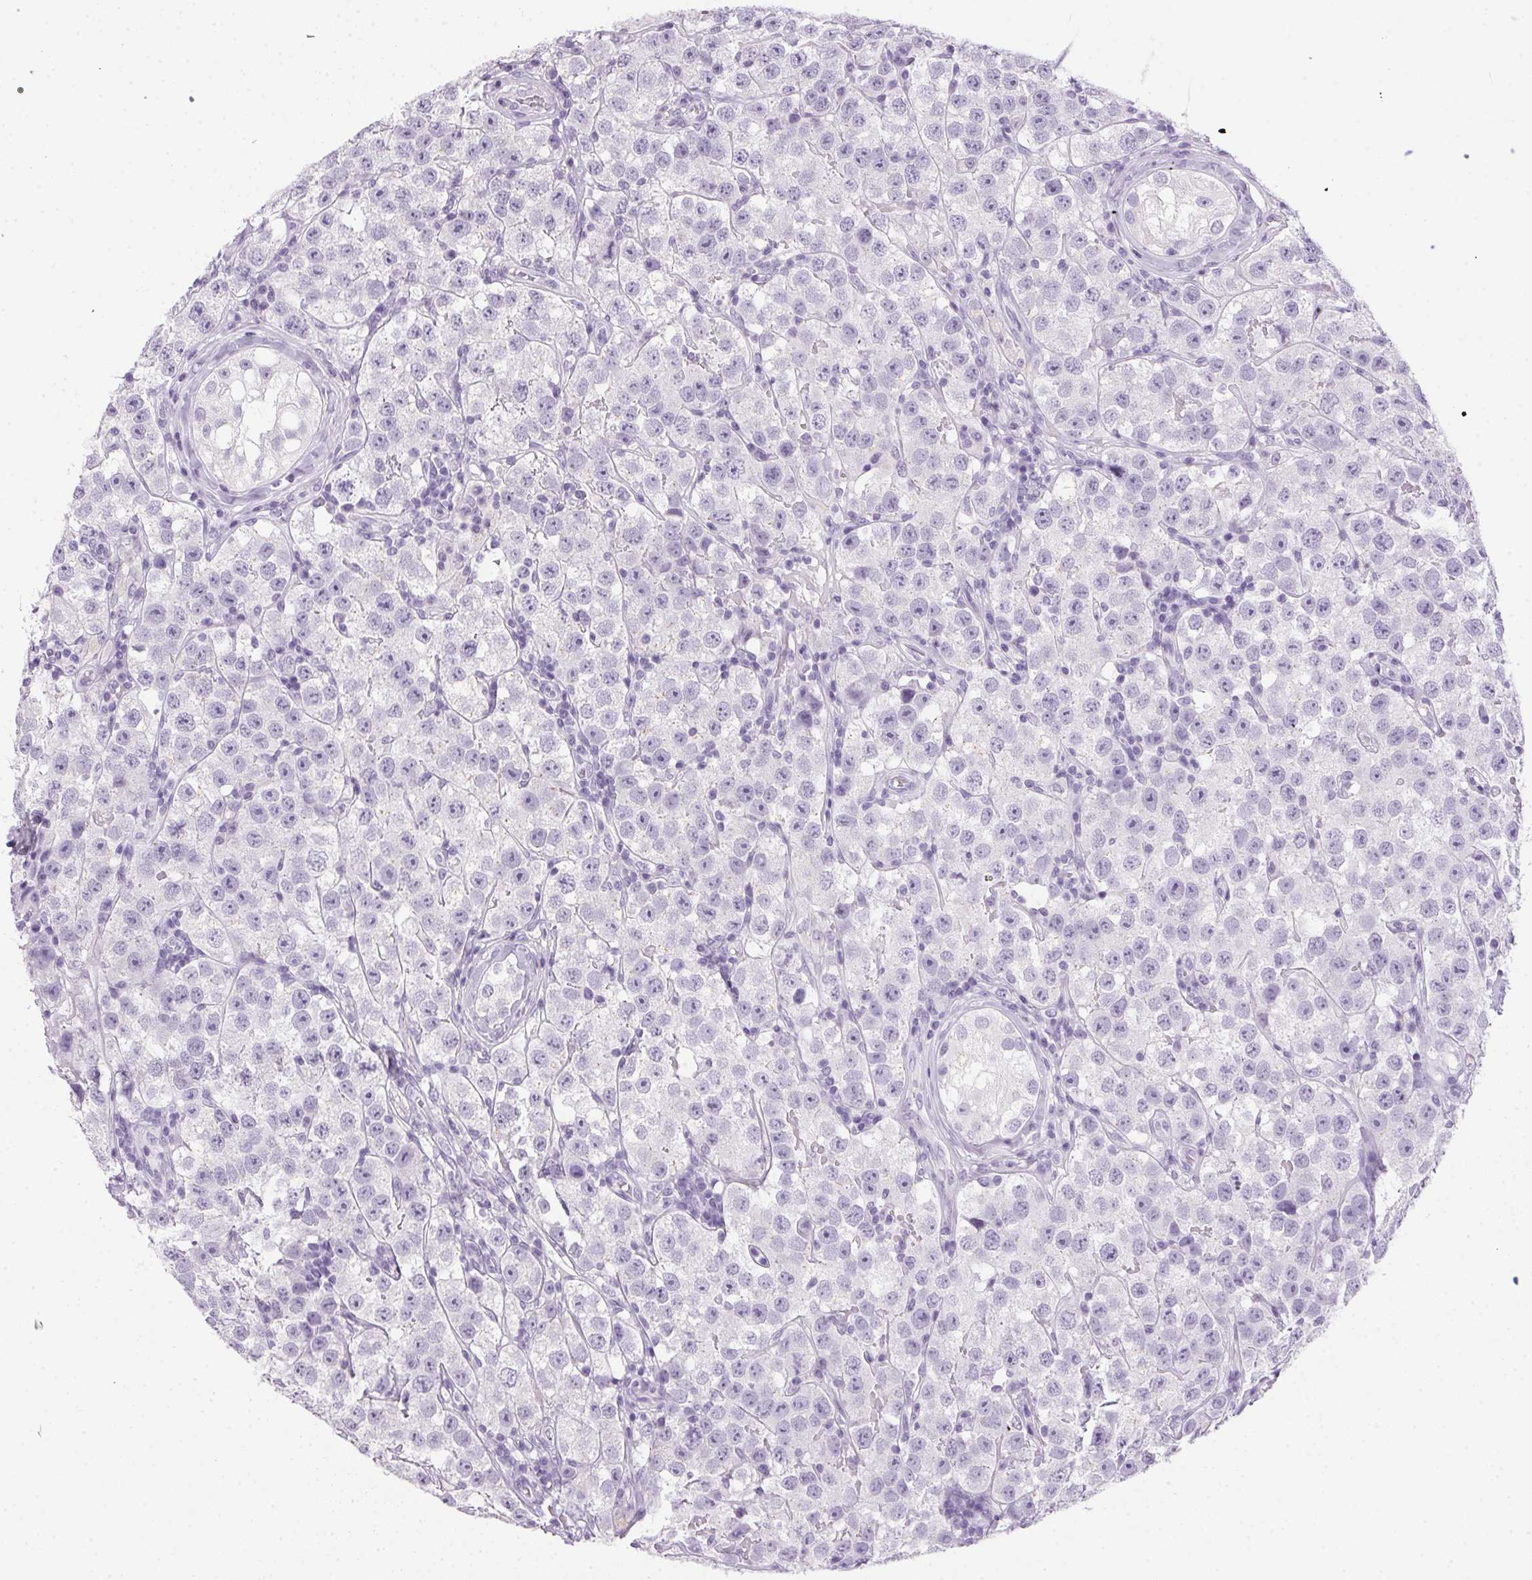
{"staining": {"intensity": "negative", "quantity": "none", "location": "none"}, "tissue": "testis cancer", "cell_type": "Tumor cells", "image_type": "cancer", "snomed": [{"axis": "morphology", "description": "Seminoma, NOS"}, {"axis": "topography", "description": "Testis"}], "caption": "IHC micrograph of neoplastic tissue: human testis cancer stained with DAB (3,3'-diaminobenzidine) reveals no significant protein expression in tumor cells.", "gene": "POPDC2", "patient": {"sex": "male", "age": 34}}